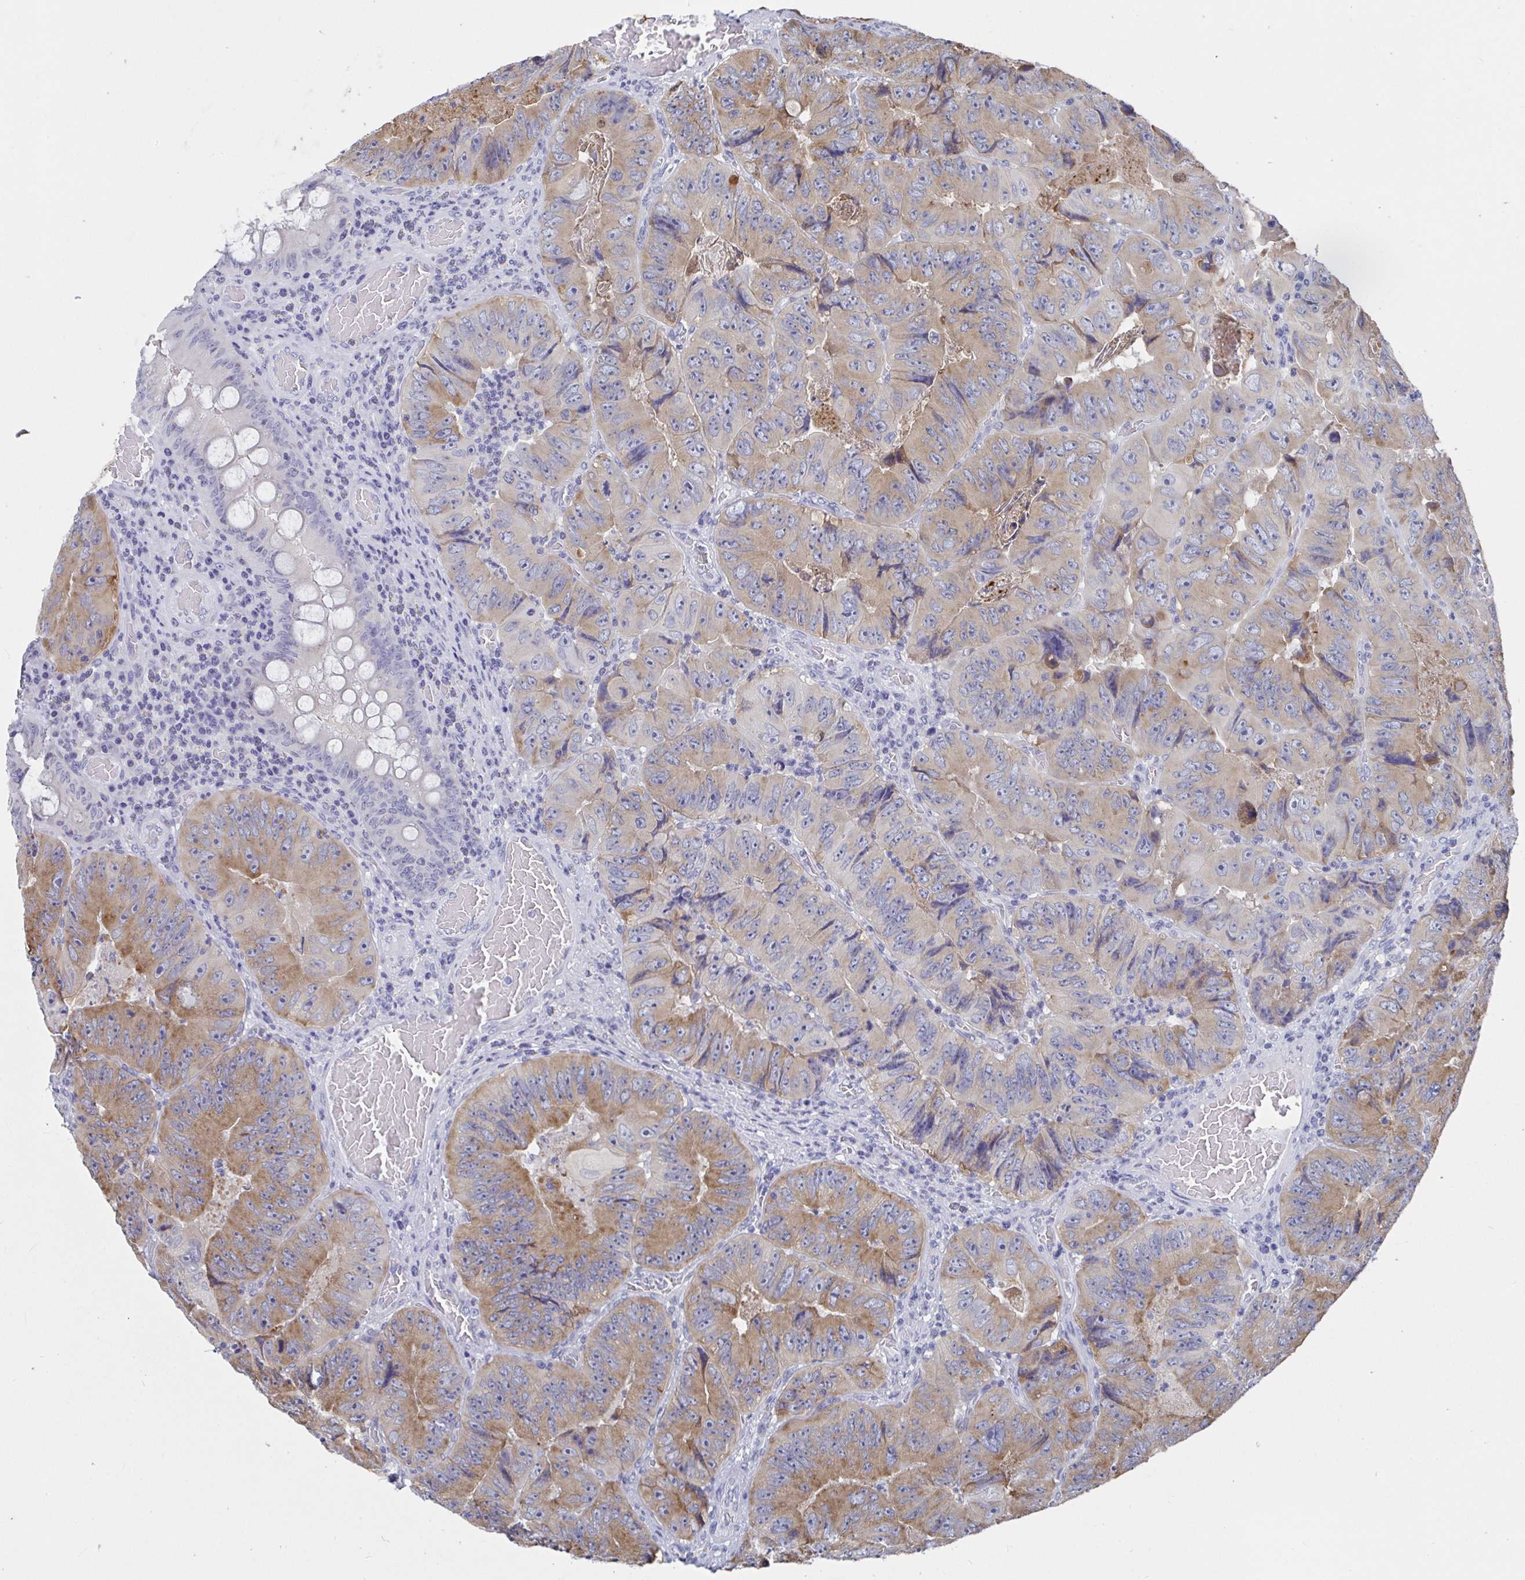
{"staining": {"intensity": "moderate", "quantity": ">75%", "location": "cytoplasmic/membranous"}, "tissue": "colorectal cancer", "cell_type": "Tumor cells", "image_type": "cancer", "snomed": [{"axis": "morphology", "description": "Adenocarcinoma, NOS"}, {"axis": "topography", "description": "Colon"}], "caption": "DAB immunohistochemical staining of adenocarcinoma (colorectal) demonstrates moderate cytoplasmic/membranous protein expression in approximately >75% of tumor cells. The protein of interest is stained brown, and the nuclei are stained in blue (DAB IHC with brightfield microscopy, high magnification).", "gene": "TAS2R39", "patient": {"sex": "female", "age": 84}}